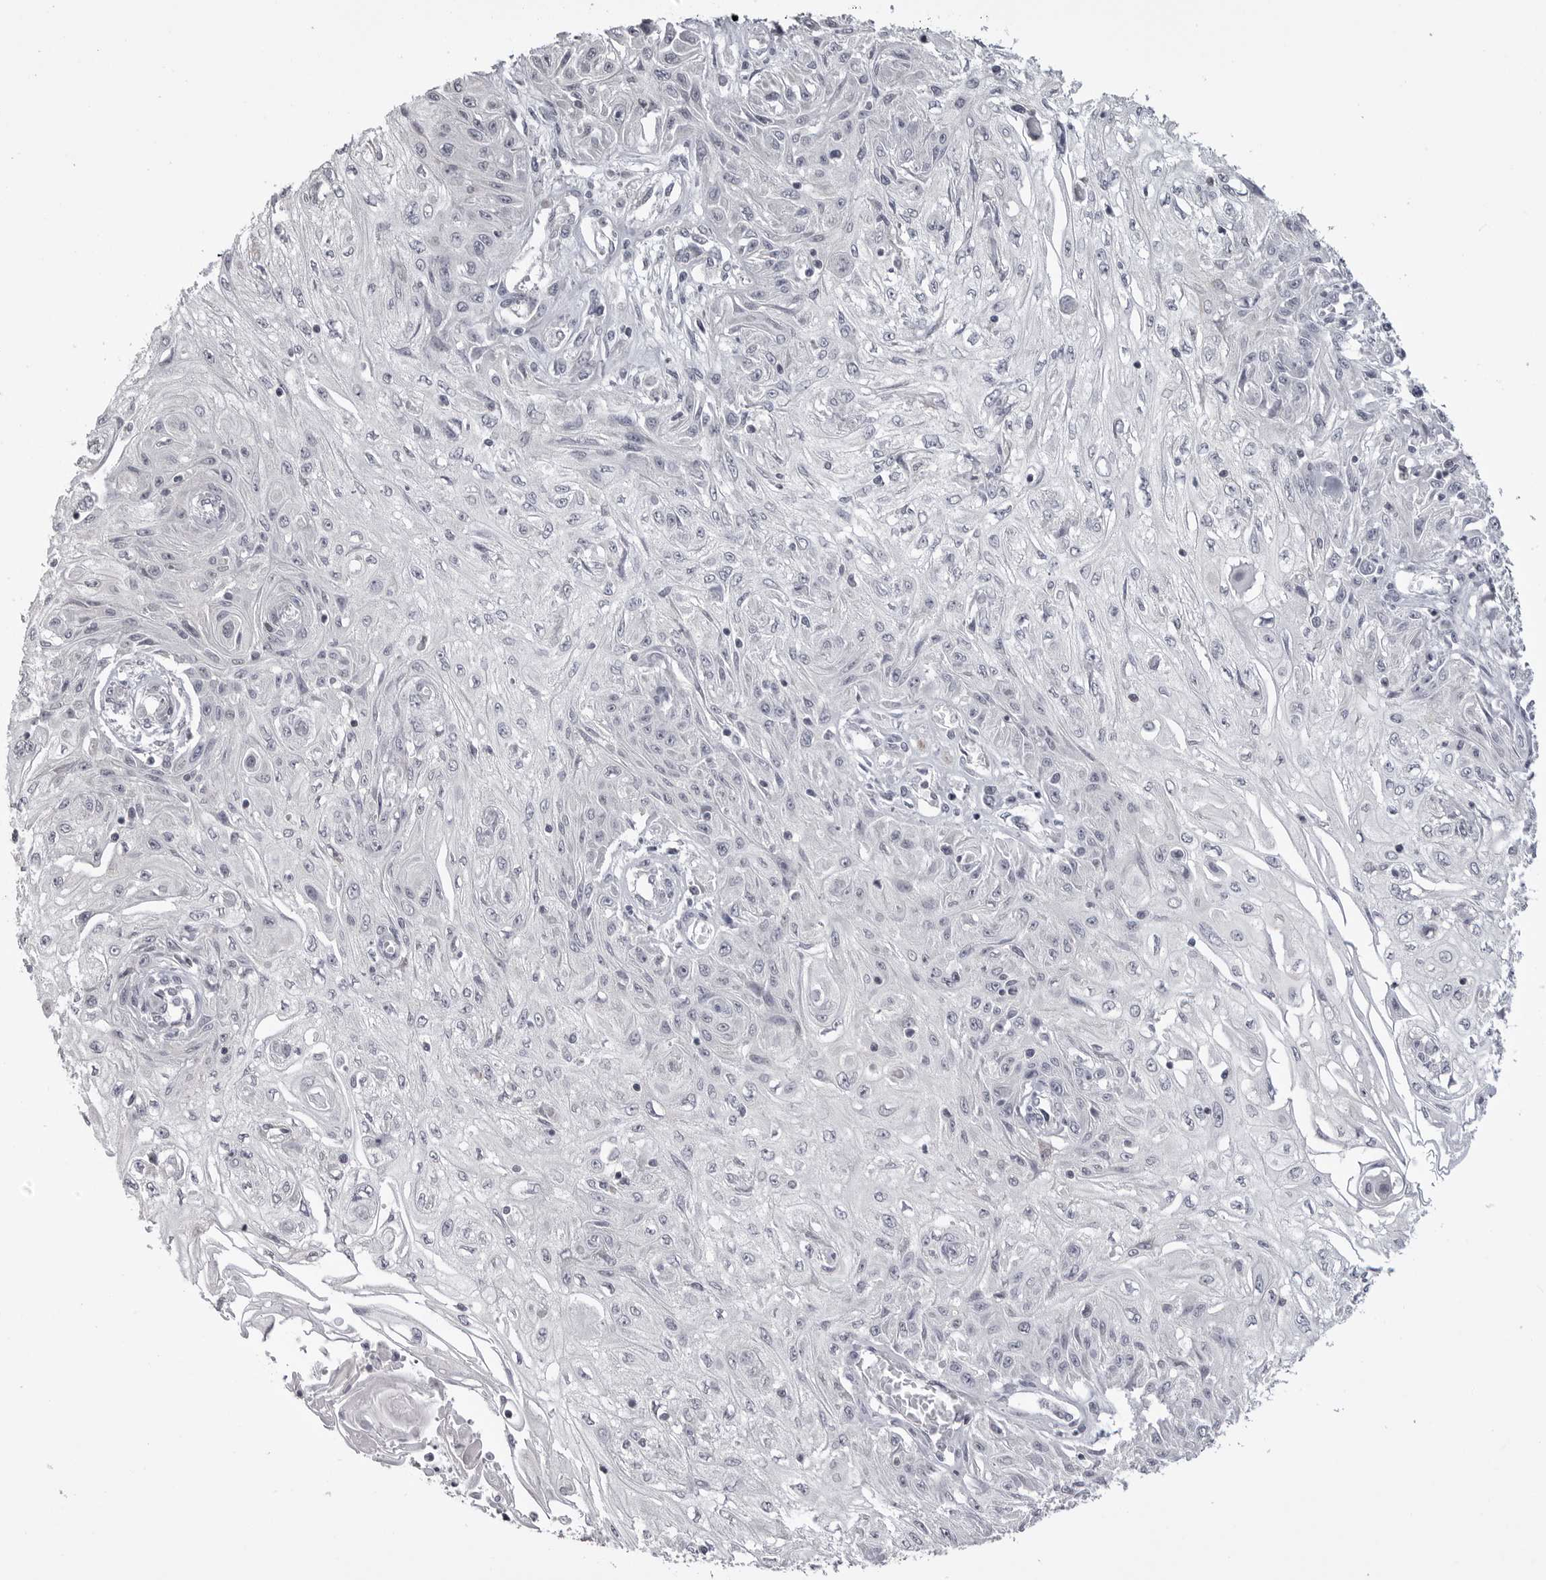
{"staining": {"intensity": "negative", "quantity": "none", "location": "none"}, "tissue": "skin cancer", "cell_type": "Tumor cells", "image_type": "cancer", "snomed": [{"axis": "morphology", "description": "Squamous cell carcinoma, NOS"}, {"axis": "morphology", "description": "Squamous cell carcinoma, metastatic, NOS"}, {"axis": "topography", "description": "Skin"}, {"axis": "topography", "description": "Lymph node"}], "caption": "IHC of squamous cell carcinoma (skin) demonstrates no expression in tumor cells.", "gene": "GPN2", "patient": {"sex": "male", "age": 75}}